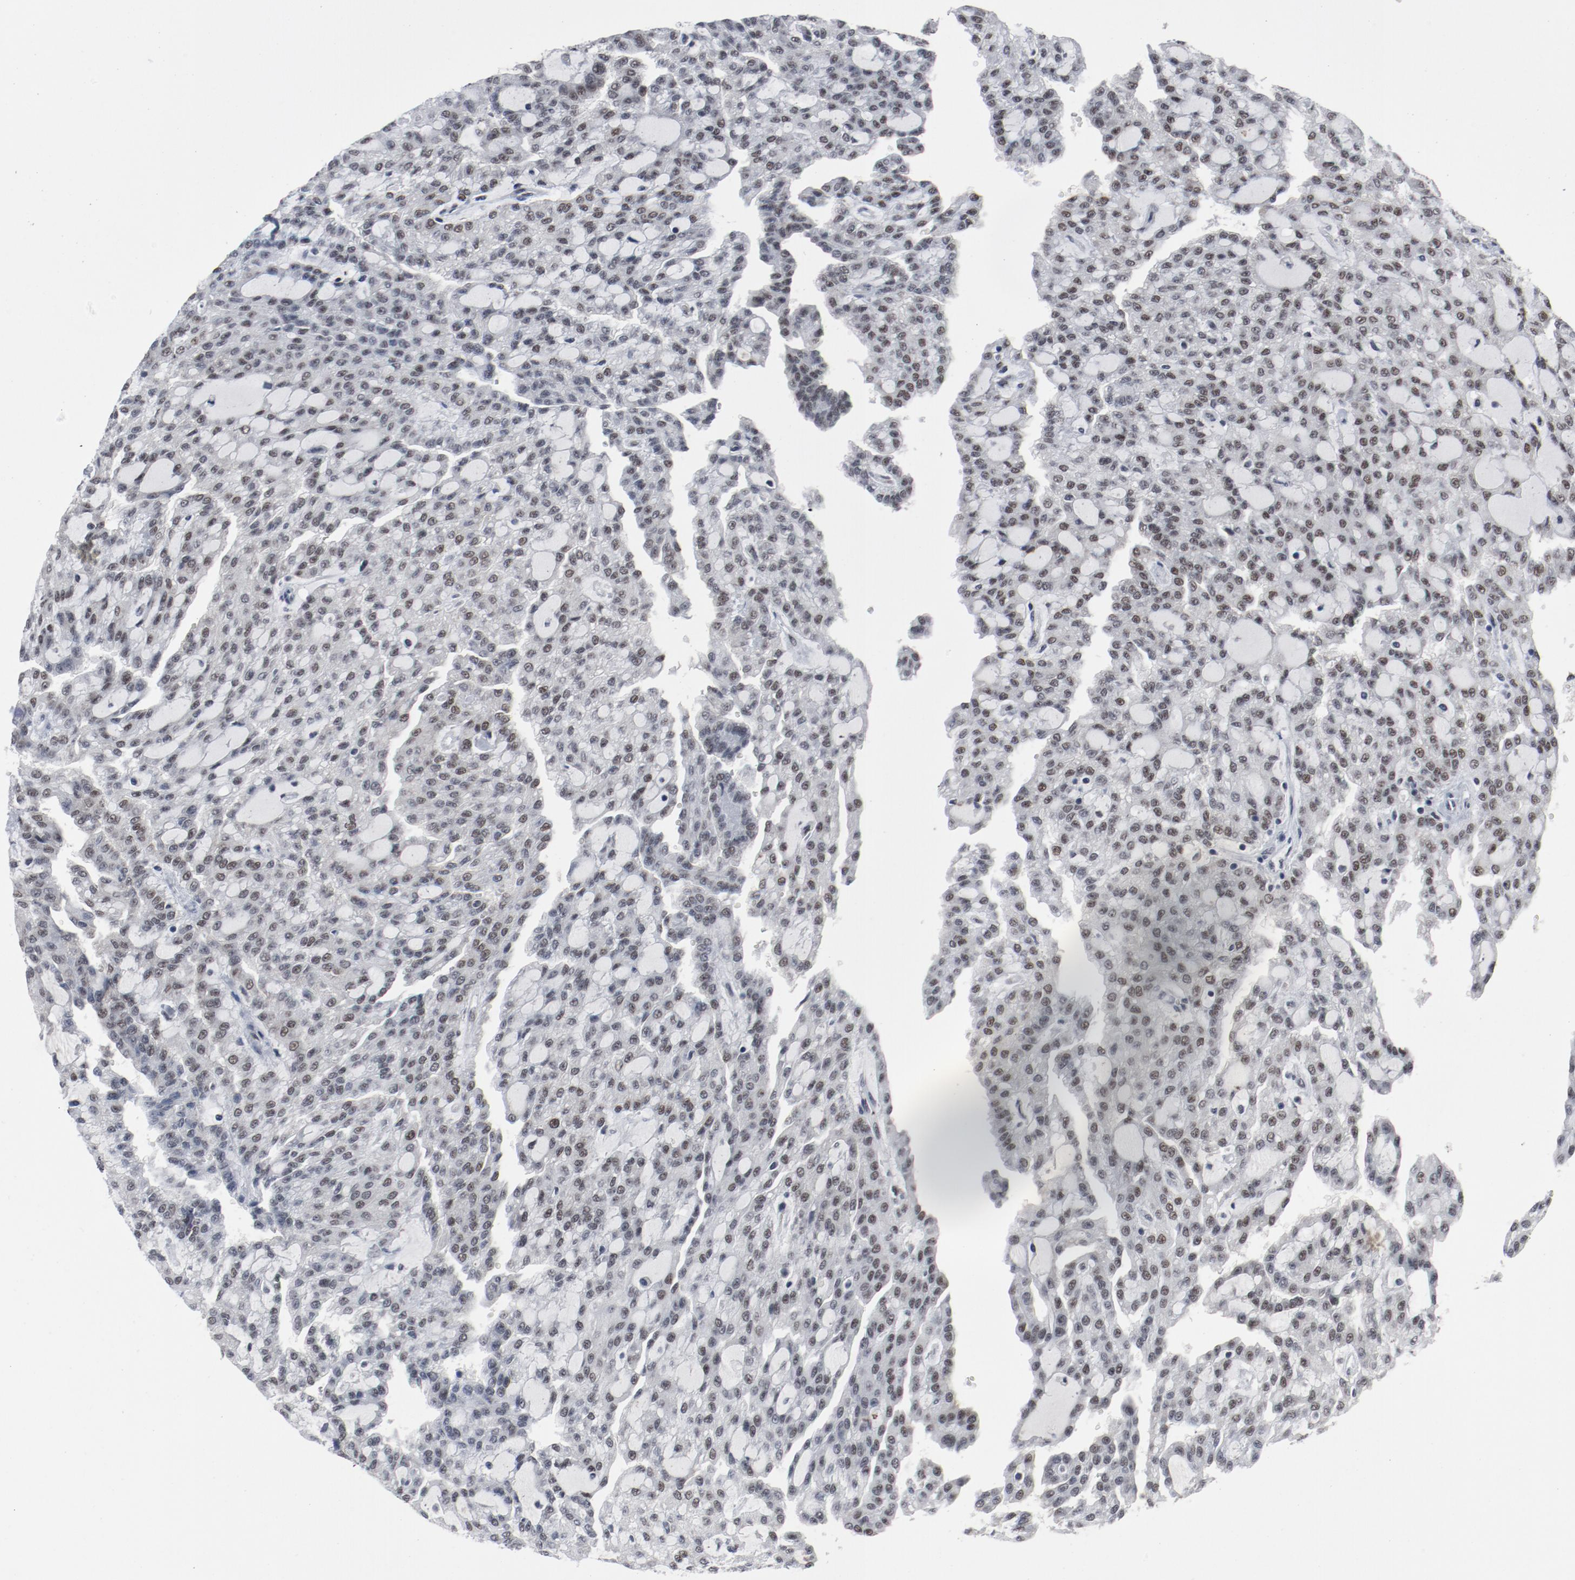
{"staining": {"intensity": "moderate", "quantity": ">75%", "location": "nuclear"}, "tissue": "renal cancer", "cell_type": "Tumor cells", "image_type": "cancer", "snomed": [{"axis": "morphology", "description": "Adenocarcinoma, NOS"}, {"axis": "topography", "description": "Kidney"}], "caption": "A histopathology image of renal cancer stained for a protein shows moderate nuclear brown staining in tumor cells. (brown staining indicates protein expression, while blue staining denotes nuclei).", "gene": "JMJD6", "patient": {"sex": "male", "age": 63}}